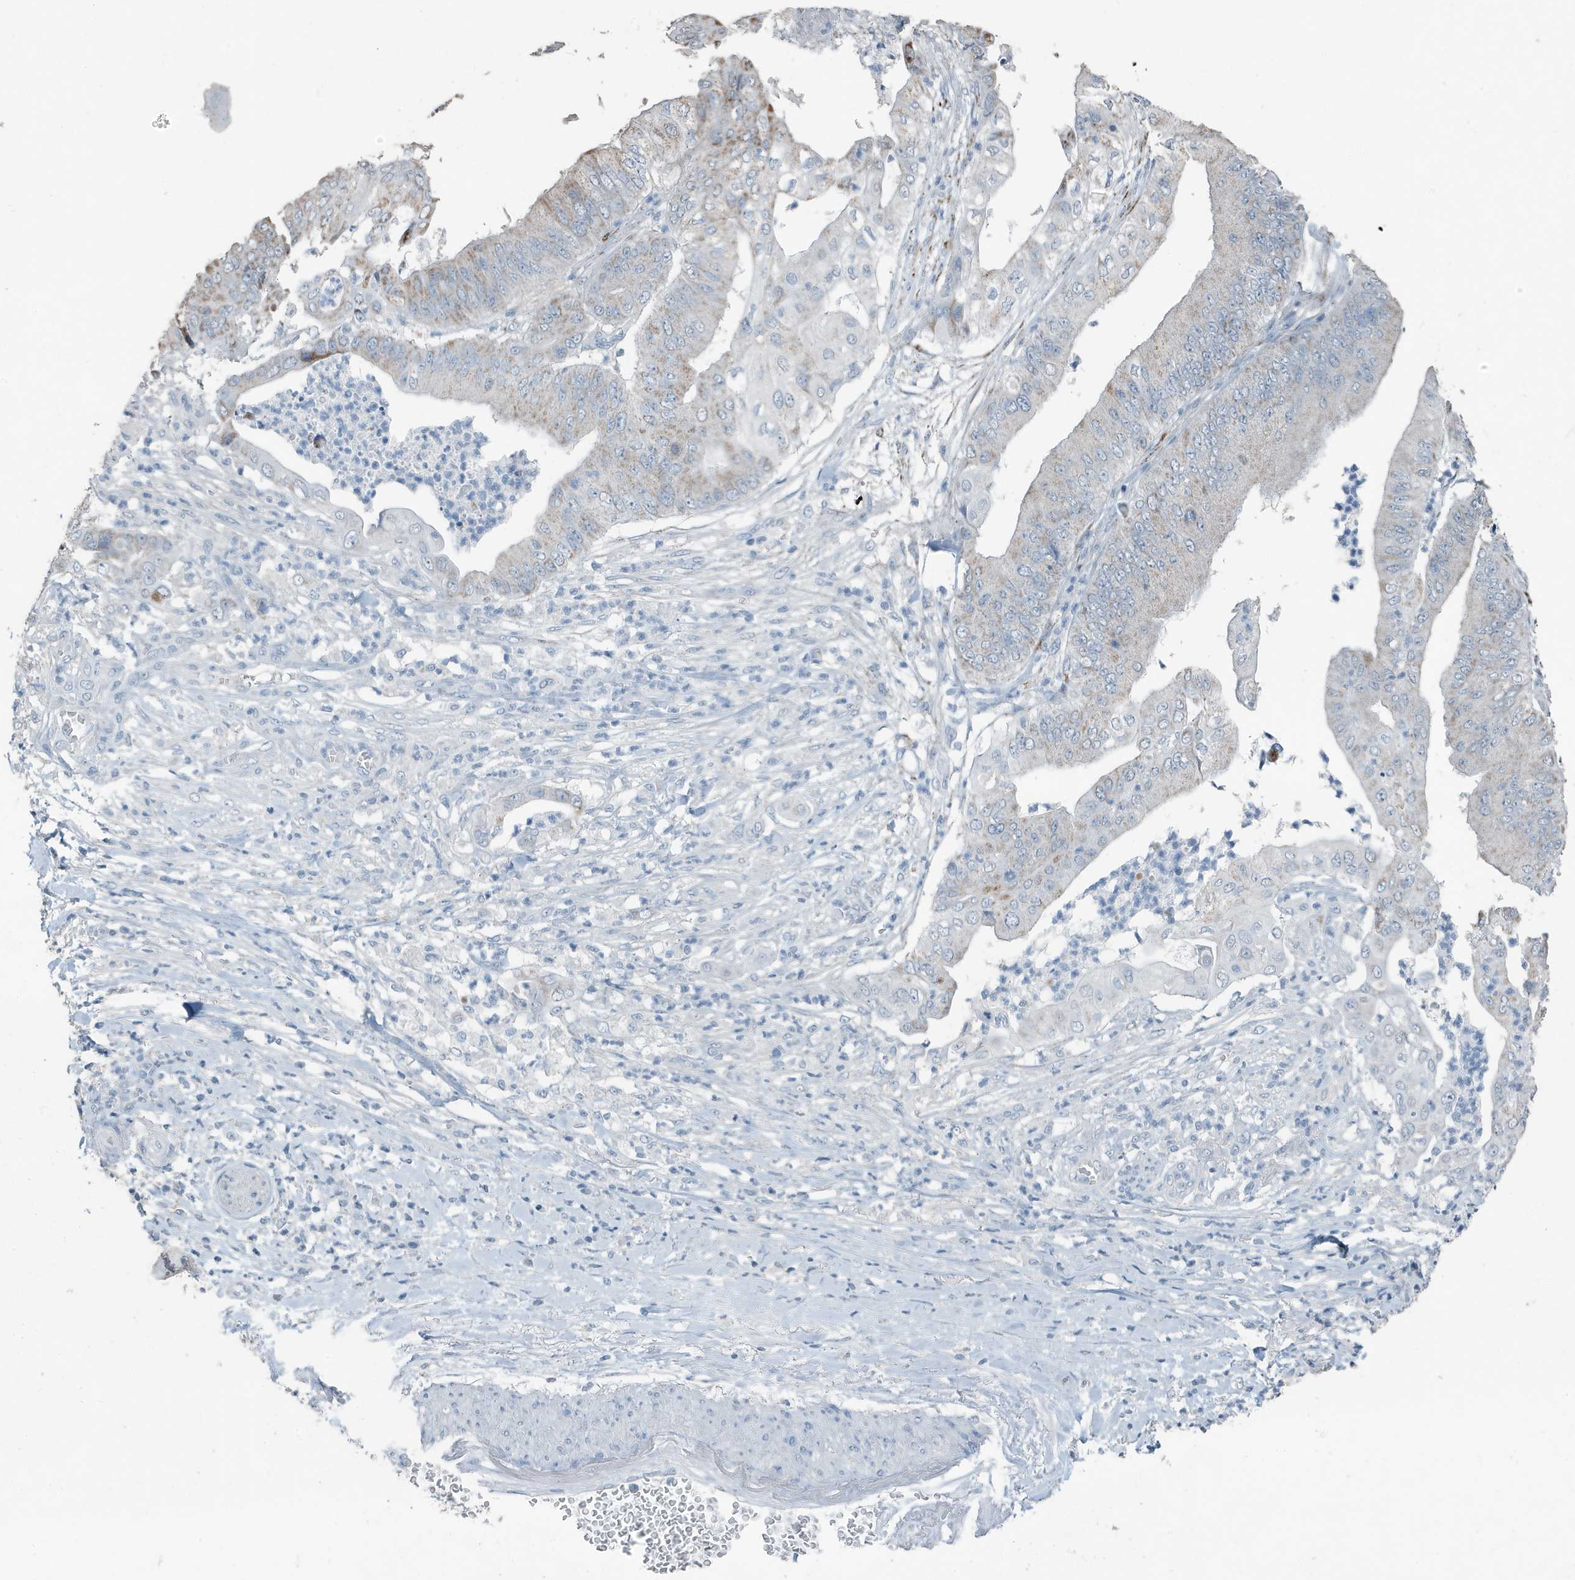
{"staining": {"intensity": "moderate", "quantity": "<25%", "location": "cytoplasmic/membranous"}, "tissue": "pancreatic cancer", "cell_type": "Tumor cells", "image_type": "cancer", "snomed": [{"axis": "morphology", "description": "Adenocarcinoma, NOS"}, {"axis": "topography", "description": "Pancreas"}], "caption": "Moderate cytoplasmic/membranous positivity is appreciated in about <25% of tumor cells in pancreatic cancer (adenocarcinoma). Immunohistochemistry stains the protein of interest in brown and the nuclei are stained blue.", "gene": "FAM162A", "patient": {"sex": "female", "age": 77}}